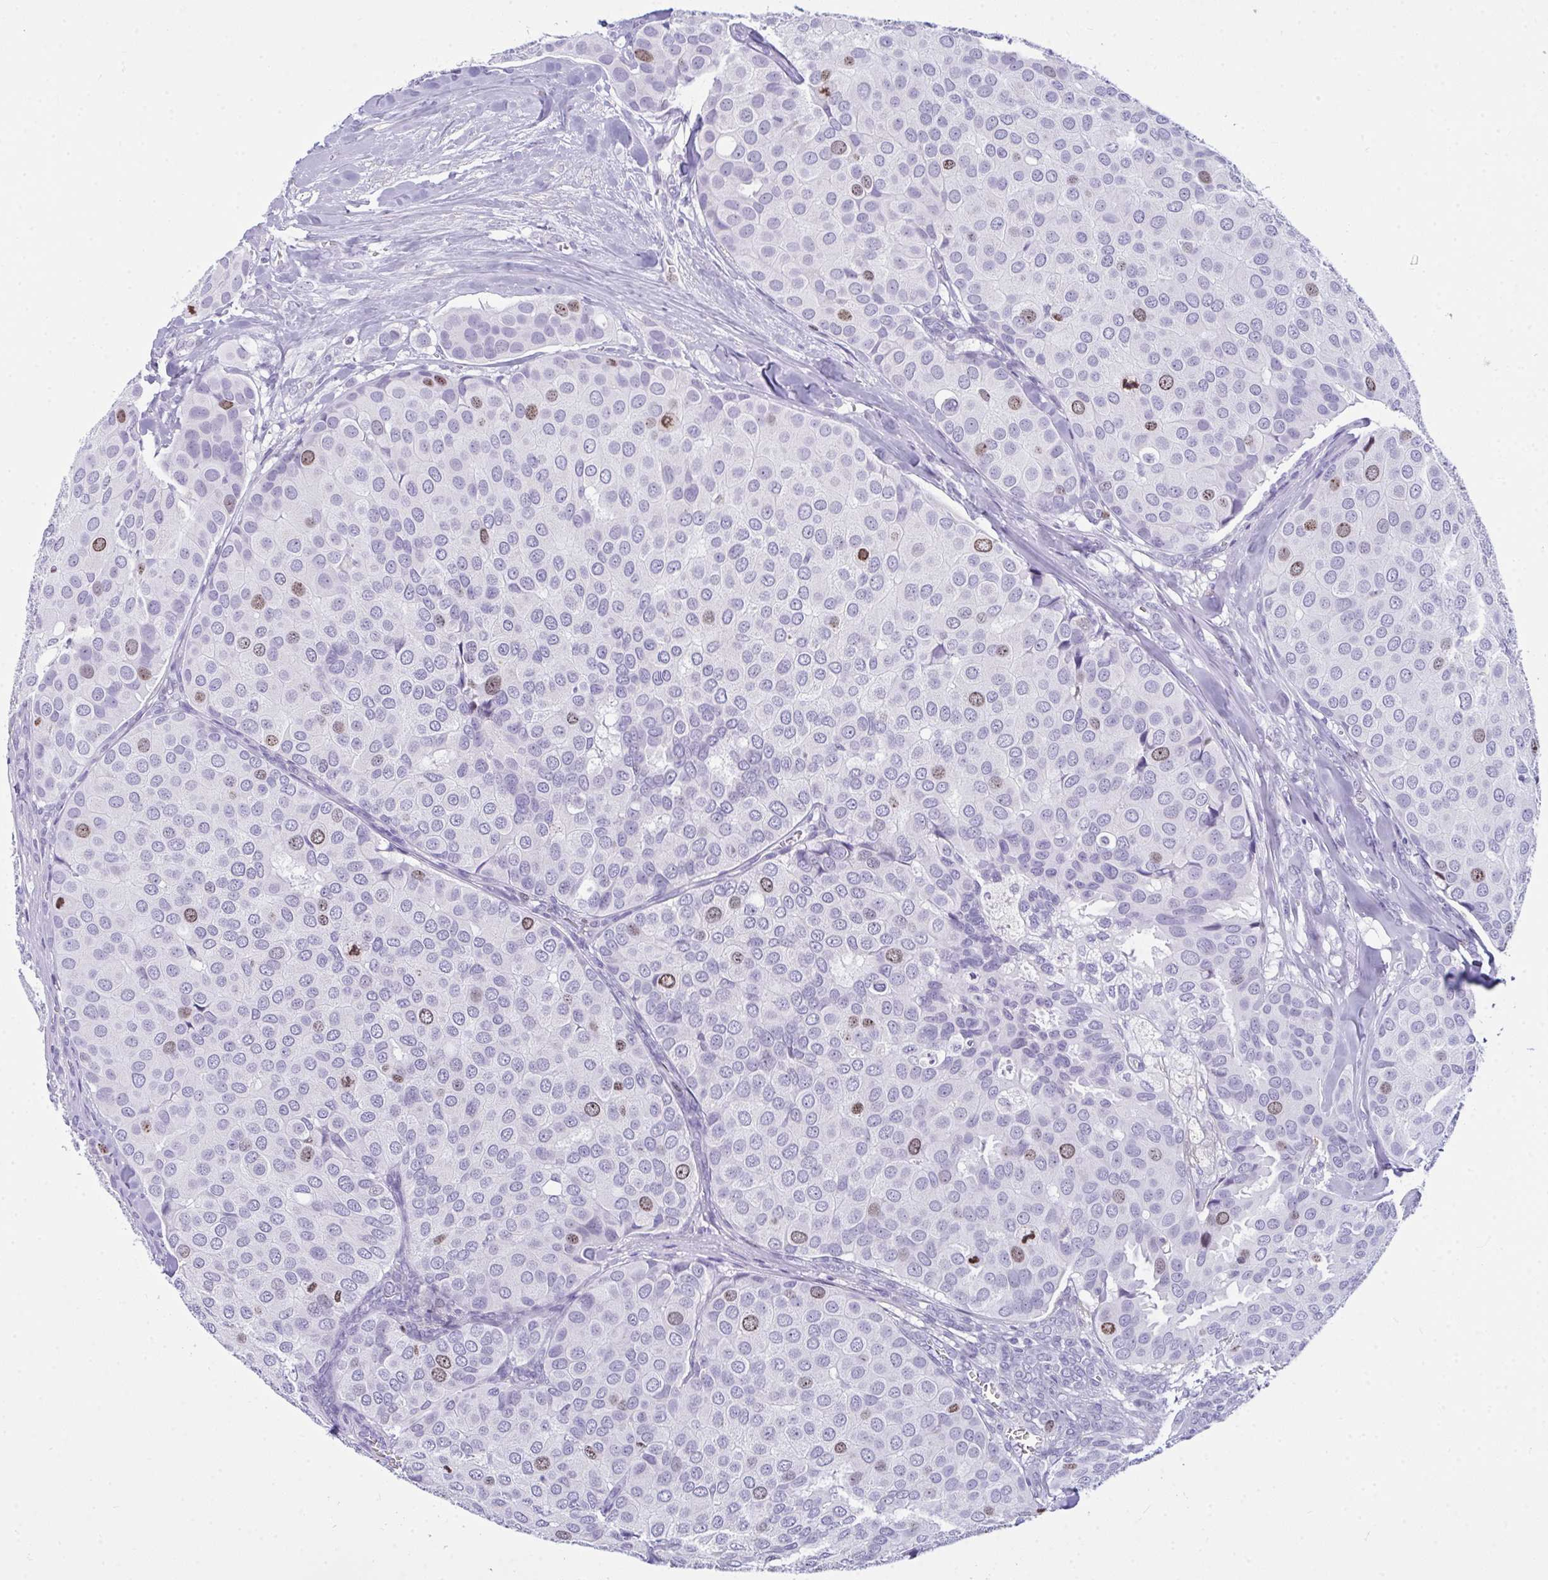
{"staining": {"intensity": "moderate", "quantity": "<25%", "location": "nuclear"}, "tissue": "breast cancer", "cell_type": "Tumor cells", "image_type": "cancer", "snomed": [{"axis": "morphology", "description": "Duct carcinoma"}, {"axis": "topography", "description": "Breast"}], "caption": "DAB immunohistochemical staining of human breast intraductal carcinoma displays moderate nuclear protein staining in about <25% of tumor cells. Ihc stains the protein in brown and the nuclei are stained blue.", "gene": "SUZ12", "patient": {"sex": "female", "age": 70}}